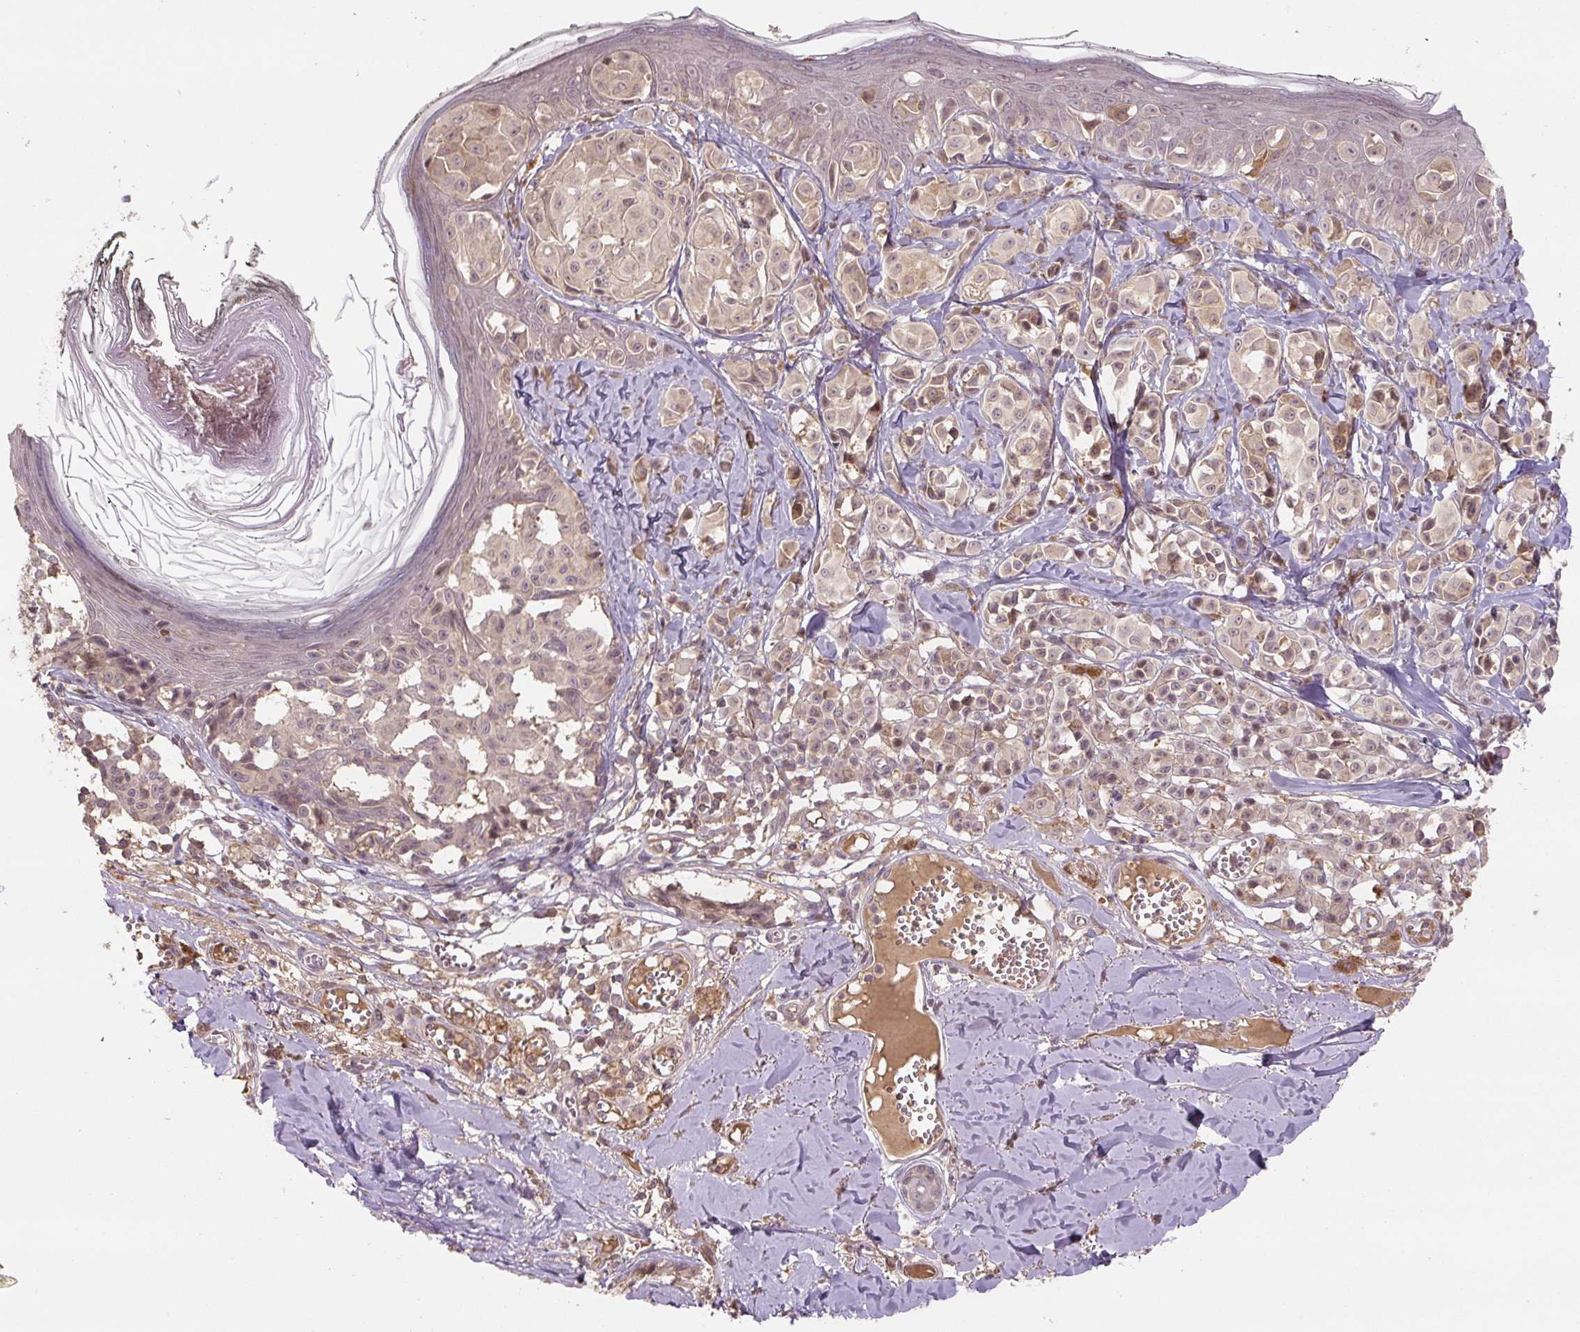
{"staining": {"intensity": "weak", "quantity": "<25%", "location": "nuclear"}, "tissue": "melanoma", "cell_type": "Tumor cells", "image_type": "cancer", "snomed": [{"axis": "morphology", "description": "Malignant melanoma, NOS"}, {"axis": "topography", "description": "Skin"}], "caption": "Immunohistochemistry (IHC) micrograph of neoplastic tissue: malignant melanoma stained with DAB demonstrates no significant protein positivity in tumor cells.", "gene": "C2orf73", "patient": {"sex": "female", "age": 43}}